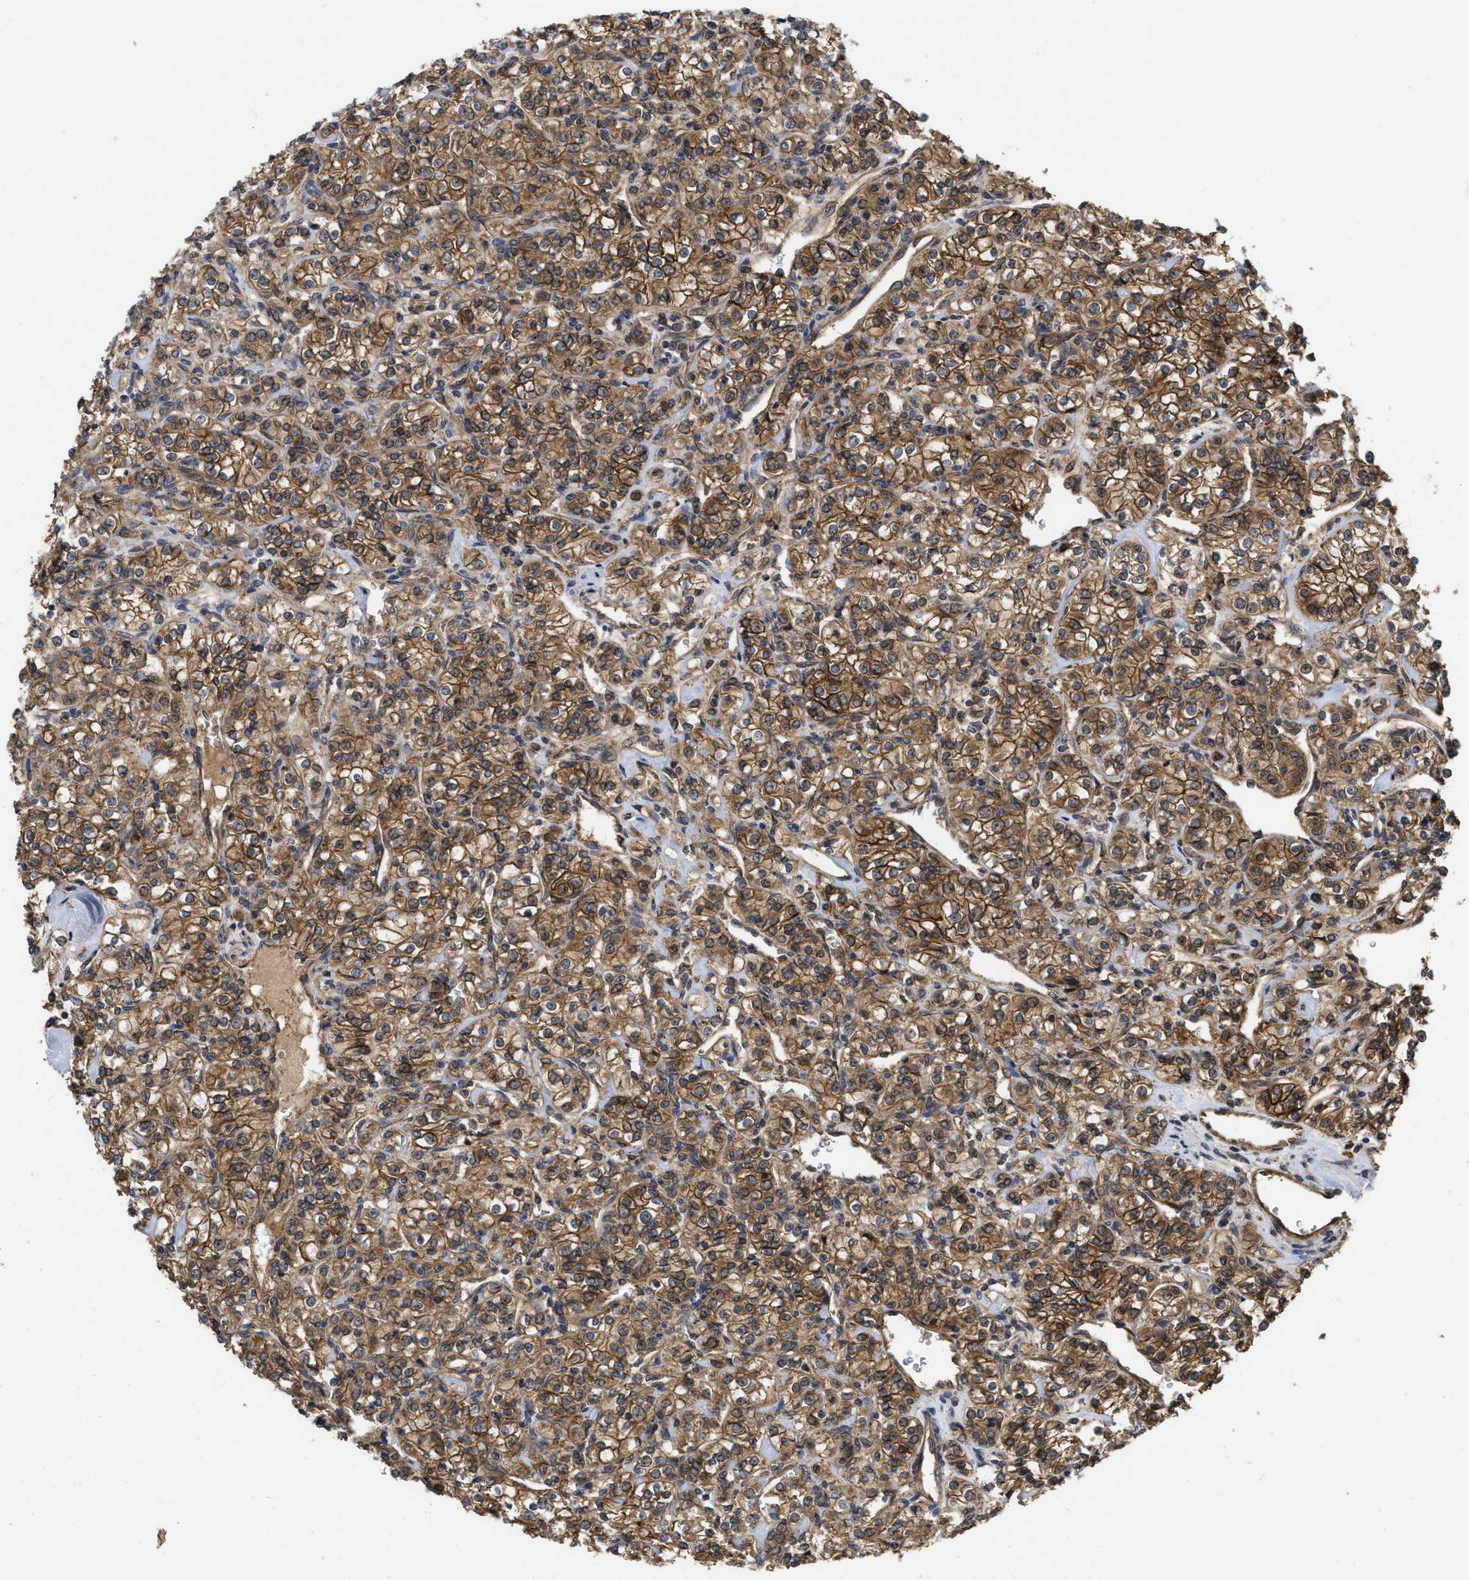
{"staining": {"intensity": "moderate", "quantity": ">75%", "location": "cytoplasmic/membranous"}, "tissue": "renal cancer", "cell_type": "Tumor cells", "image_type": "cancer", "snomed": [{"axis": "morphology", "description": "Adenocarcinoma, NOS"}, {"axis": "topography", "description": "Kidney"}], "caption": "Immunohistochemical staining of human renal cancer (adenocarcinoma) demonstrates moderate cytoplasmic/membranous protein expression in approximately >75% of tumor cells.", "gene": "FZD6", "patient": {"sex": "male", "age": 77}}